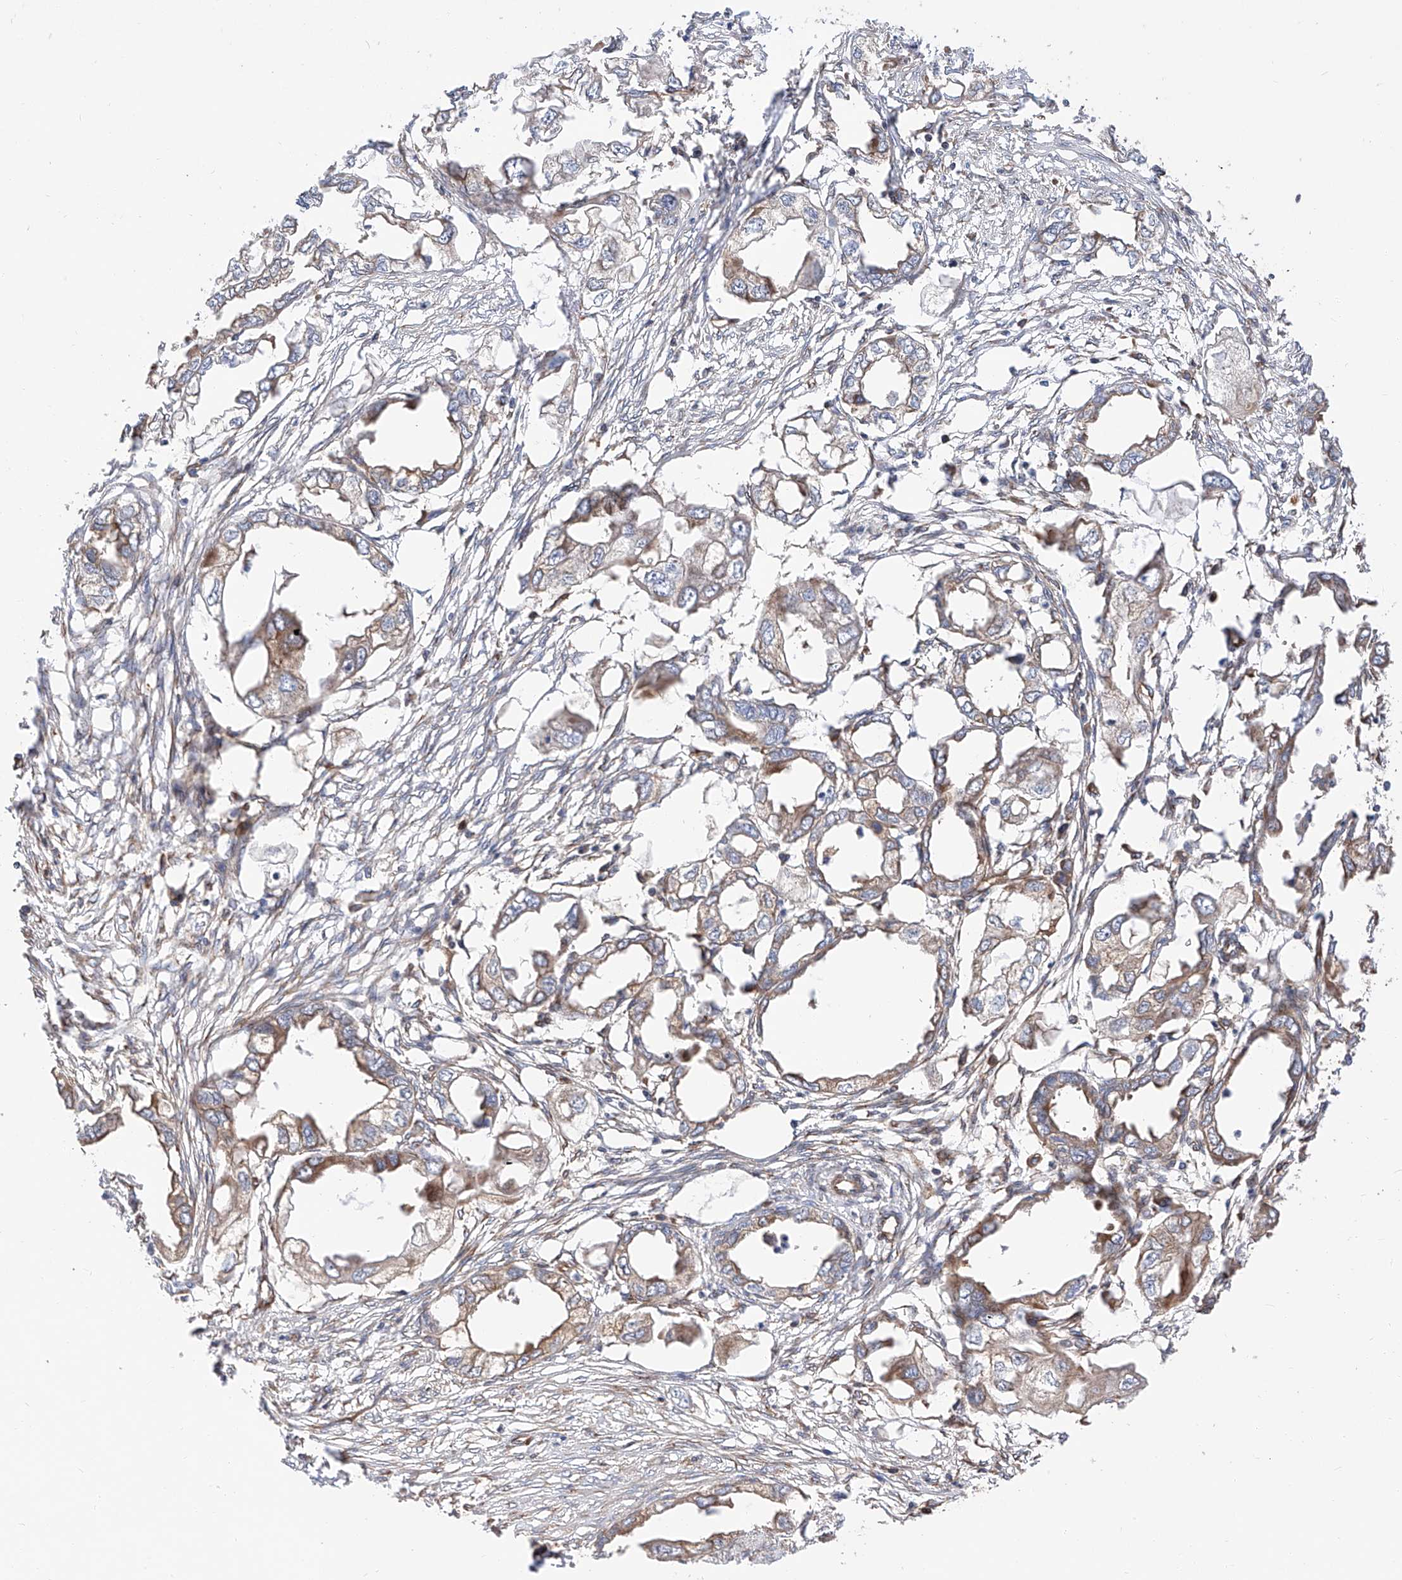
{"staining": {"intensity": "moderate", "quantity": "<25%", "location": "cytoplasmic/membranous"}, "tissue": "endometrial cancer", "cell_type": "Tumor cells", "image_type": "cancer", "snomed": [{"axis": "morphology", "description": "Adenocarcinoma, NOS"}, {"axis": "morphology", "description": "Adenocarcinoma, metastatic, NOS"}, {"axis": "topography", "description": "Adipose tissue"}, {"axis": "topography", "description": "Endometrium"}], "caption": "A low amount of moderate cytoplasmic/membranous expression is identified in approximately <25% of tumor cells in endometrial cancer (metastatic adenocarcinoma) tissue.", "gene": "ISCA2", "patient": {"sex": "female", "age": 67}}